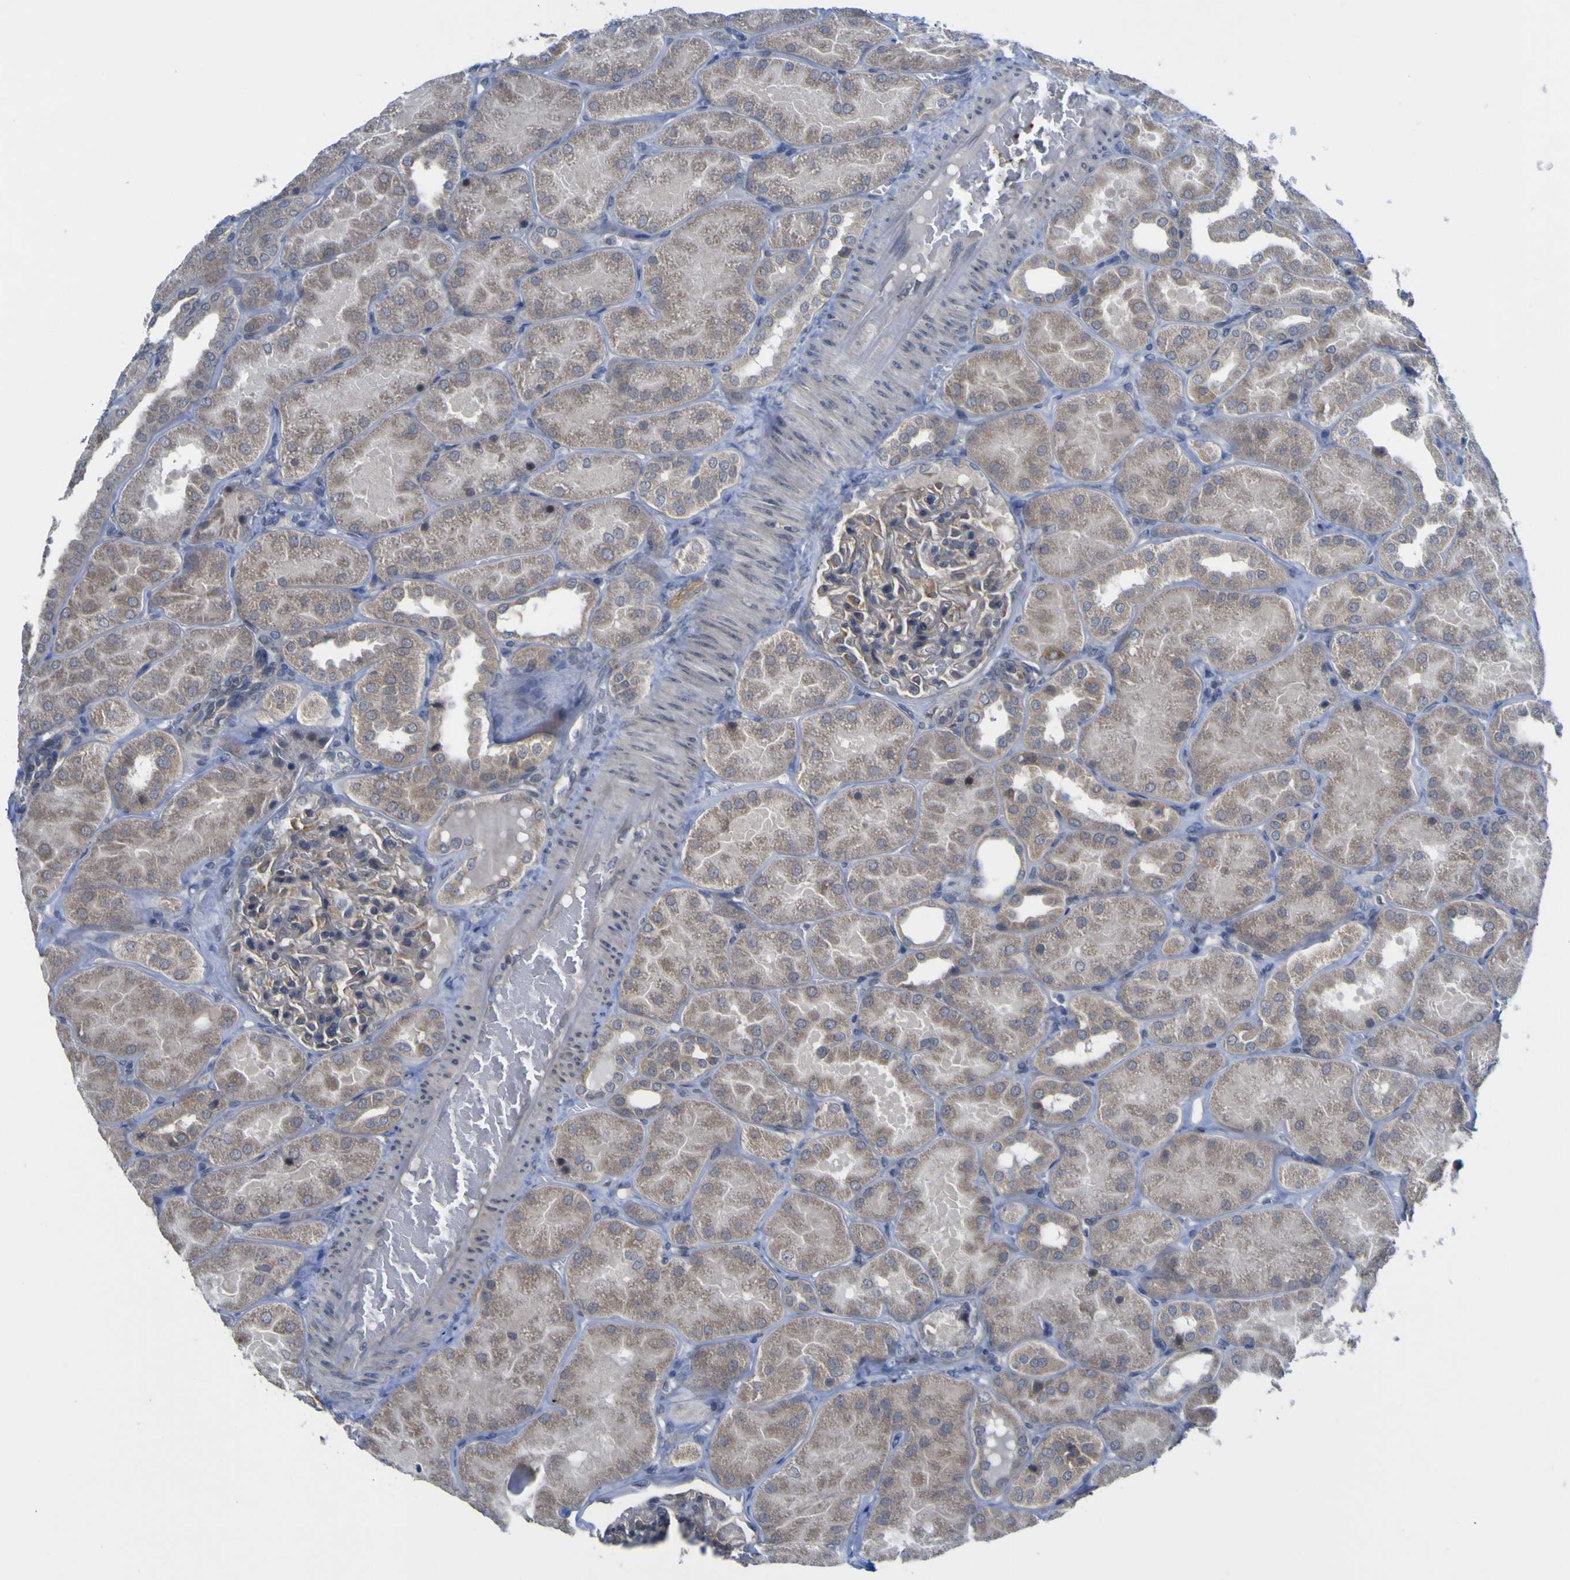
{"staining": {"intensity": "weak", "quantity": "<25%", "location": "cytoplasmic/membranous"}, "tissue": "kidney", "cell_type": "Cells in glomeruli", "image_type": "normal", "snomed": [{"axis": "morphology", "description": "Normal tissue, NOS"}, {"axis": "topography", "description": "Kidney"}], "caption": "A high-resolution image shows immunohistochemistry staining of unremarkable kidney, which shows no significant expression in cells in glomeruli.", "gene": "TNFRSF11A", "patient": {"sex": "male", "age": 28}}